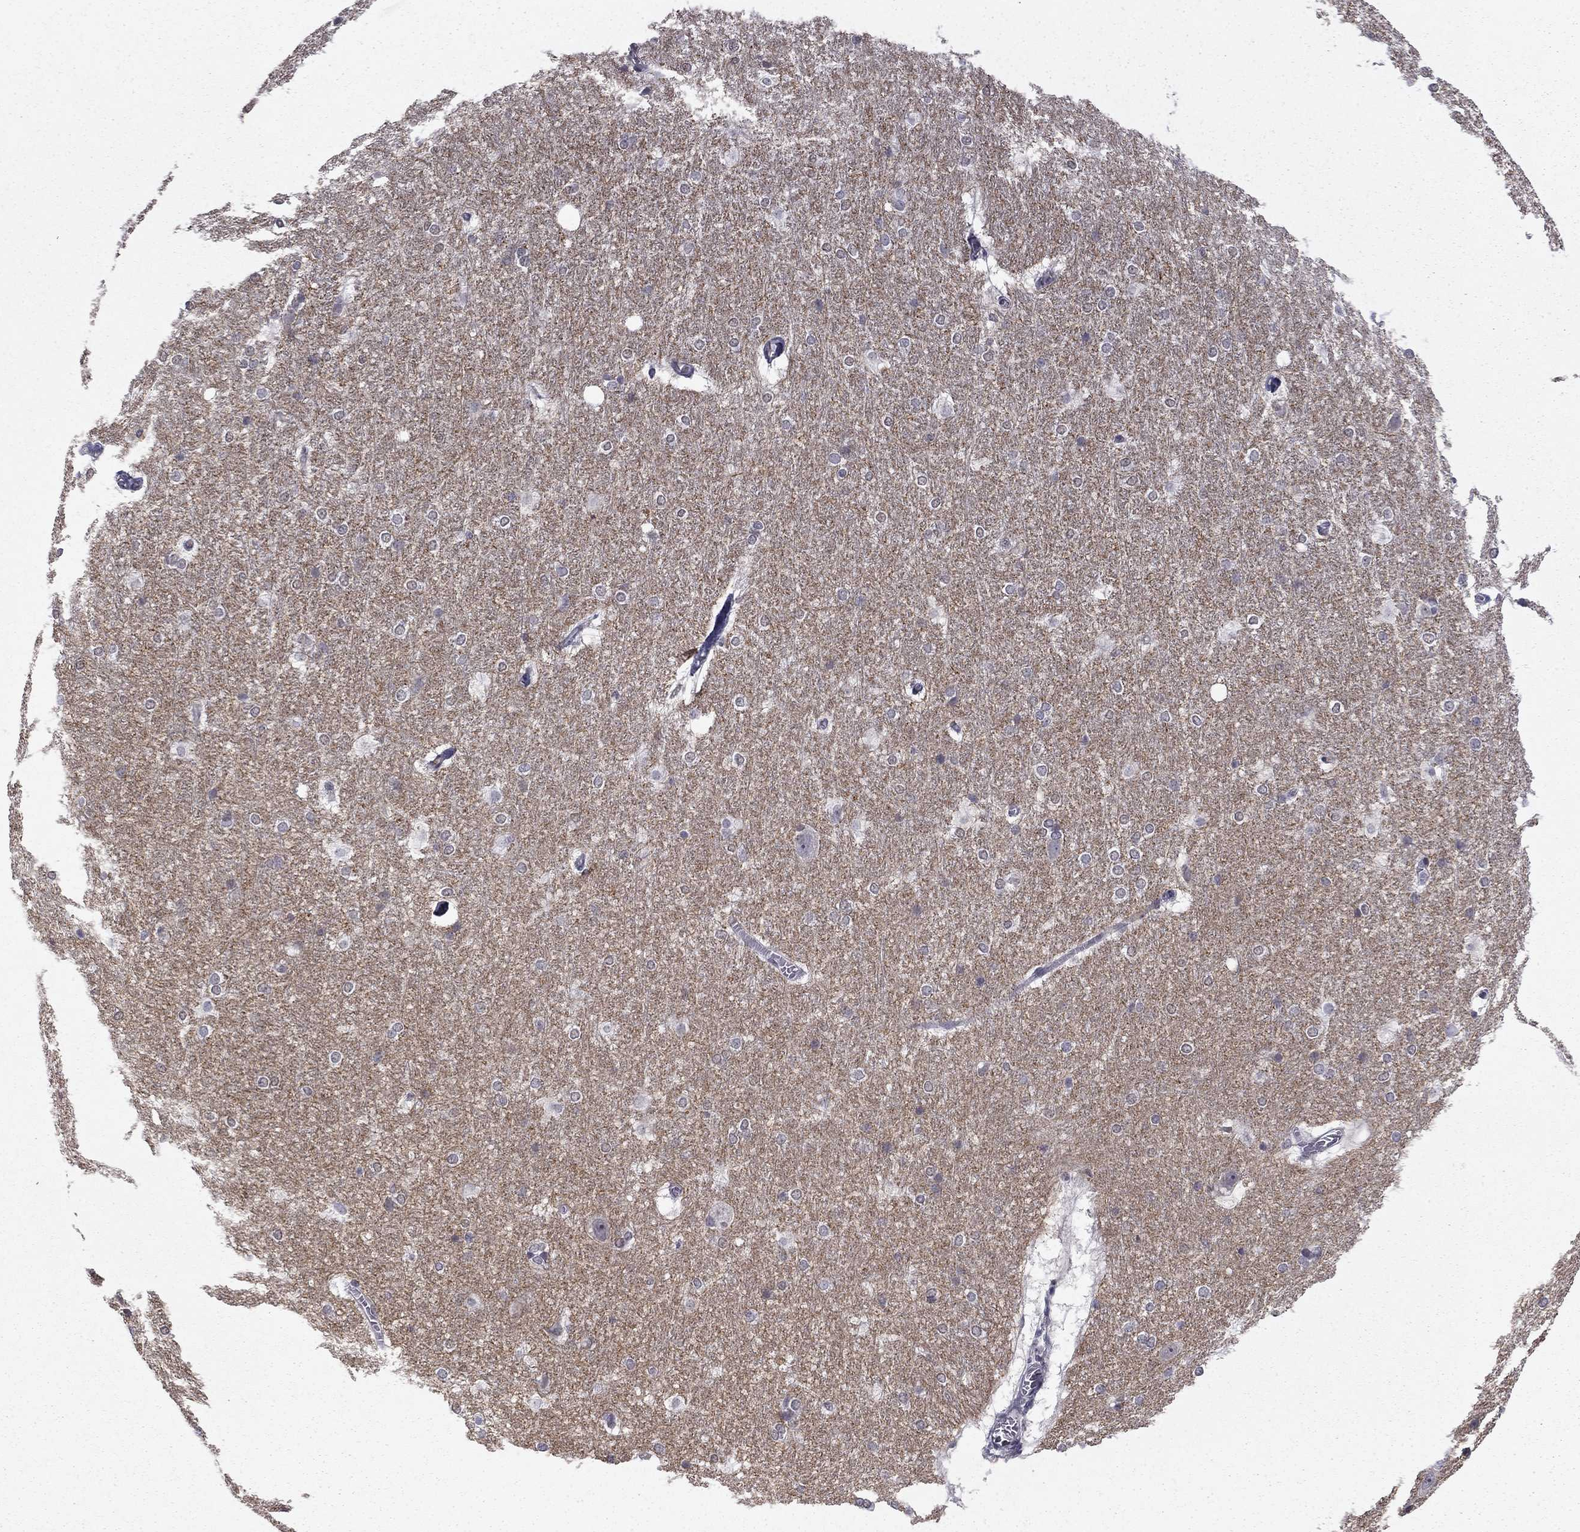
{"staining": {"intensity": "negative", "quantity": "none", "location": "none"}, "tissue": "hippocampus", "cell_type": "Glial cells", "image_type": "normal", "snomed": [{"axis": "morphology", "description": "Normal tissue, NOS"}, {"axis": "topography", "description": "Cerebral cortex"}, {"axis": "topography", "description": "Hippocampus"}], "caption": "Hippocampus was stained to show a protein in brown. There is no significant staining in glial cells.", "gene": "PRRT2", "patient": {"sex": "female", "age": 19}}